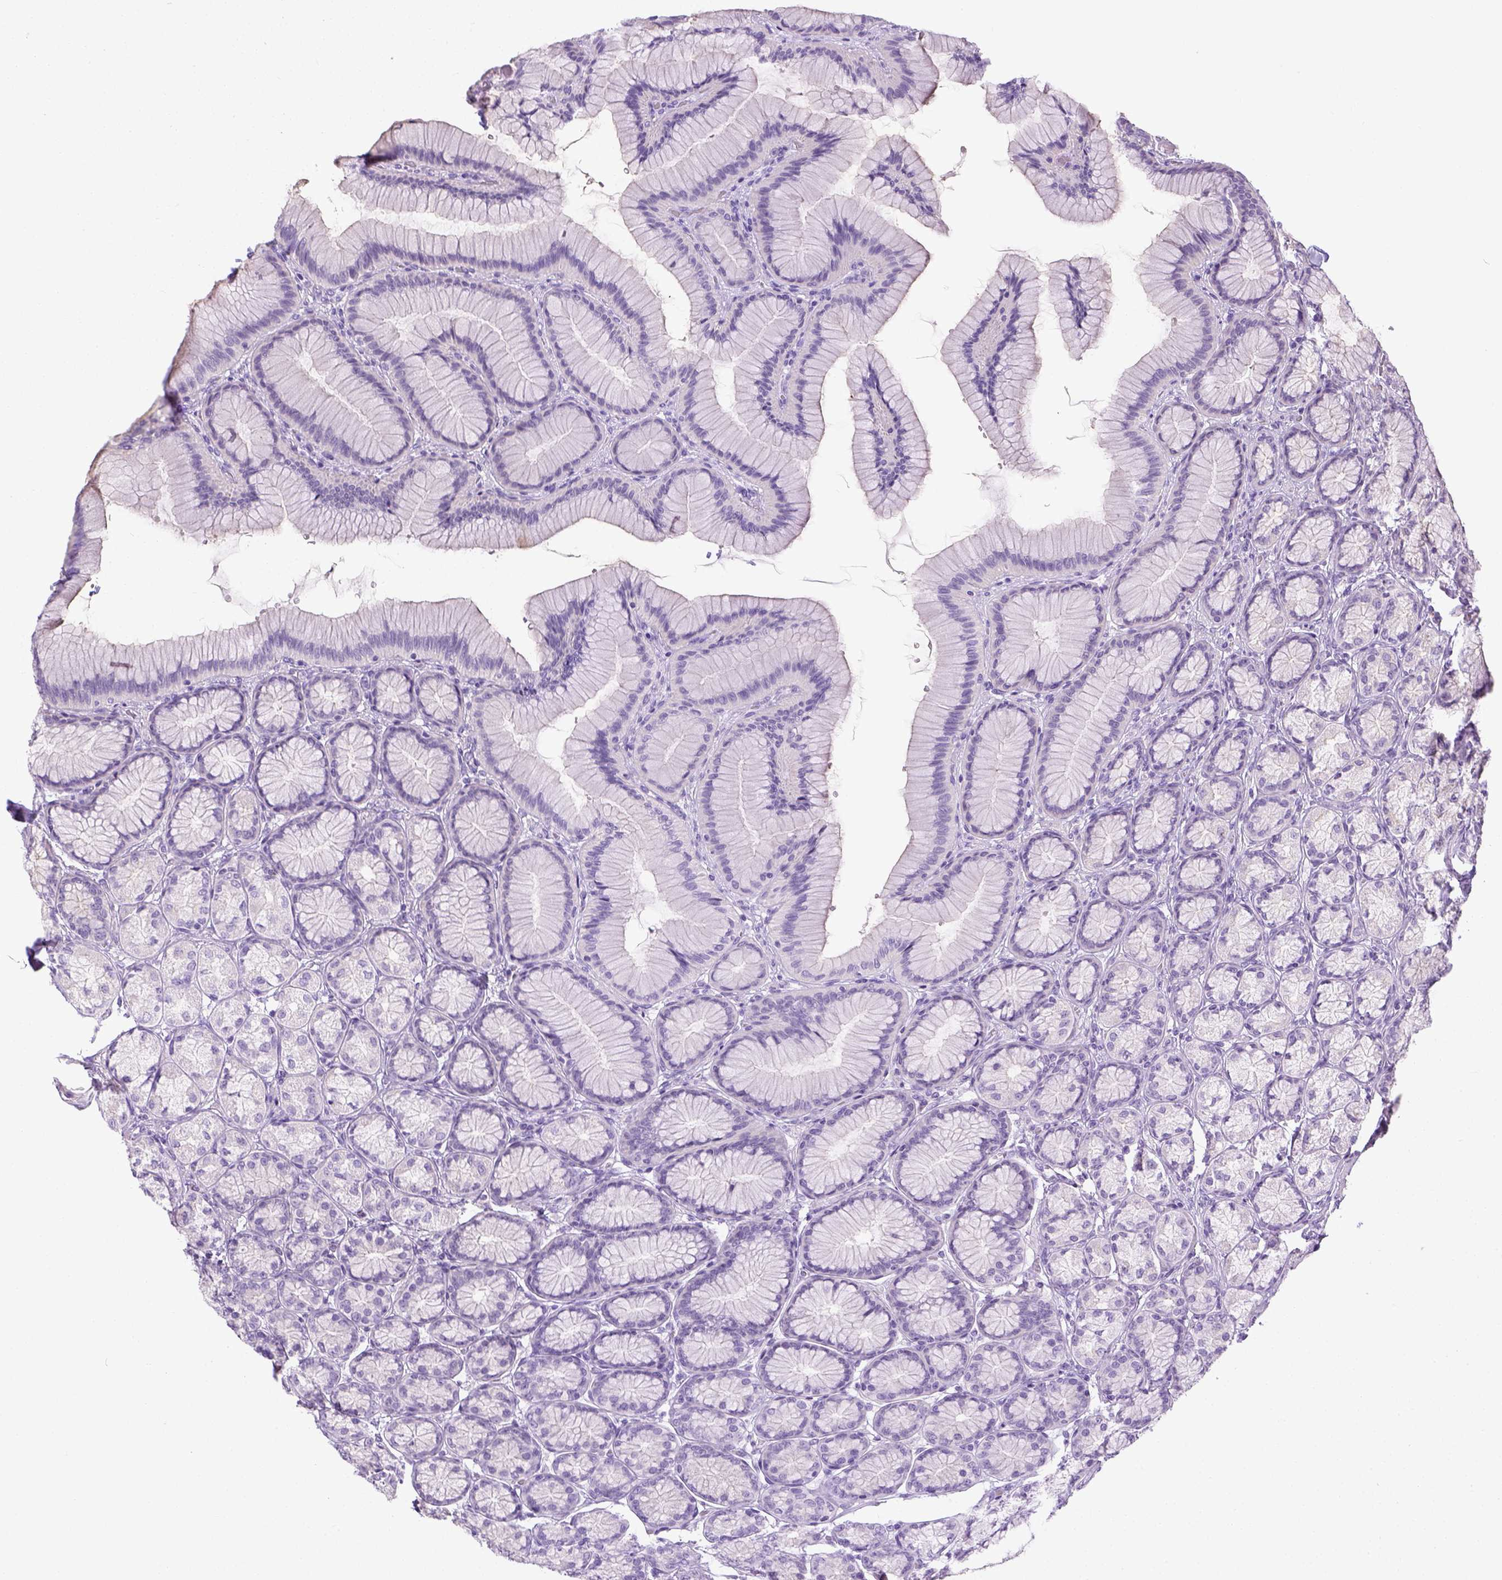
{"staining": {"intensity": "negative", "quantity": "none", "location": "none"}, "tissue": "stomach", "cell_type": "Glandular cells", "image_type": "normal", "snomed": [{"axis": "morphology", "description": "Normal tissue, NOS"}, {"axis": "morphology", "description": "Adenocarcinoma, NOS"}, {"axis": "morphology", "description": "Adenocarcinoma, High grade"}, {"axis": "topography", "description": "Stomach, upper"}, {"axis": "topography", "description": "Stomach"}], "caption": "Immunohistochemical staining of normal stomach shows no significant staining in glandular cells. The staining was performed using DAB to visualize the protein expression in brown, while the nuclei were stained in blue with hematoxylin (Magnification: 20x).", "gene": "LGSN", "patient": {"sex": "female", "age": 65}}